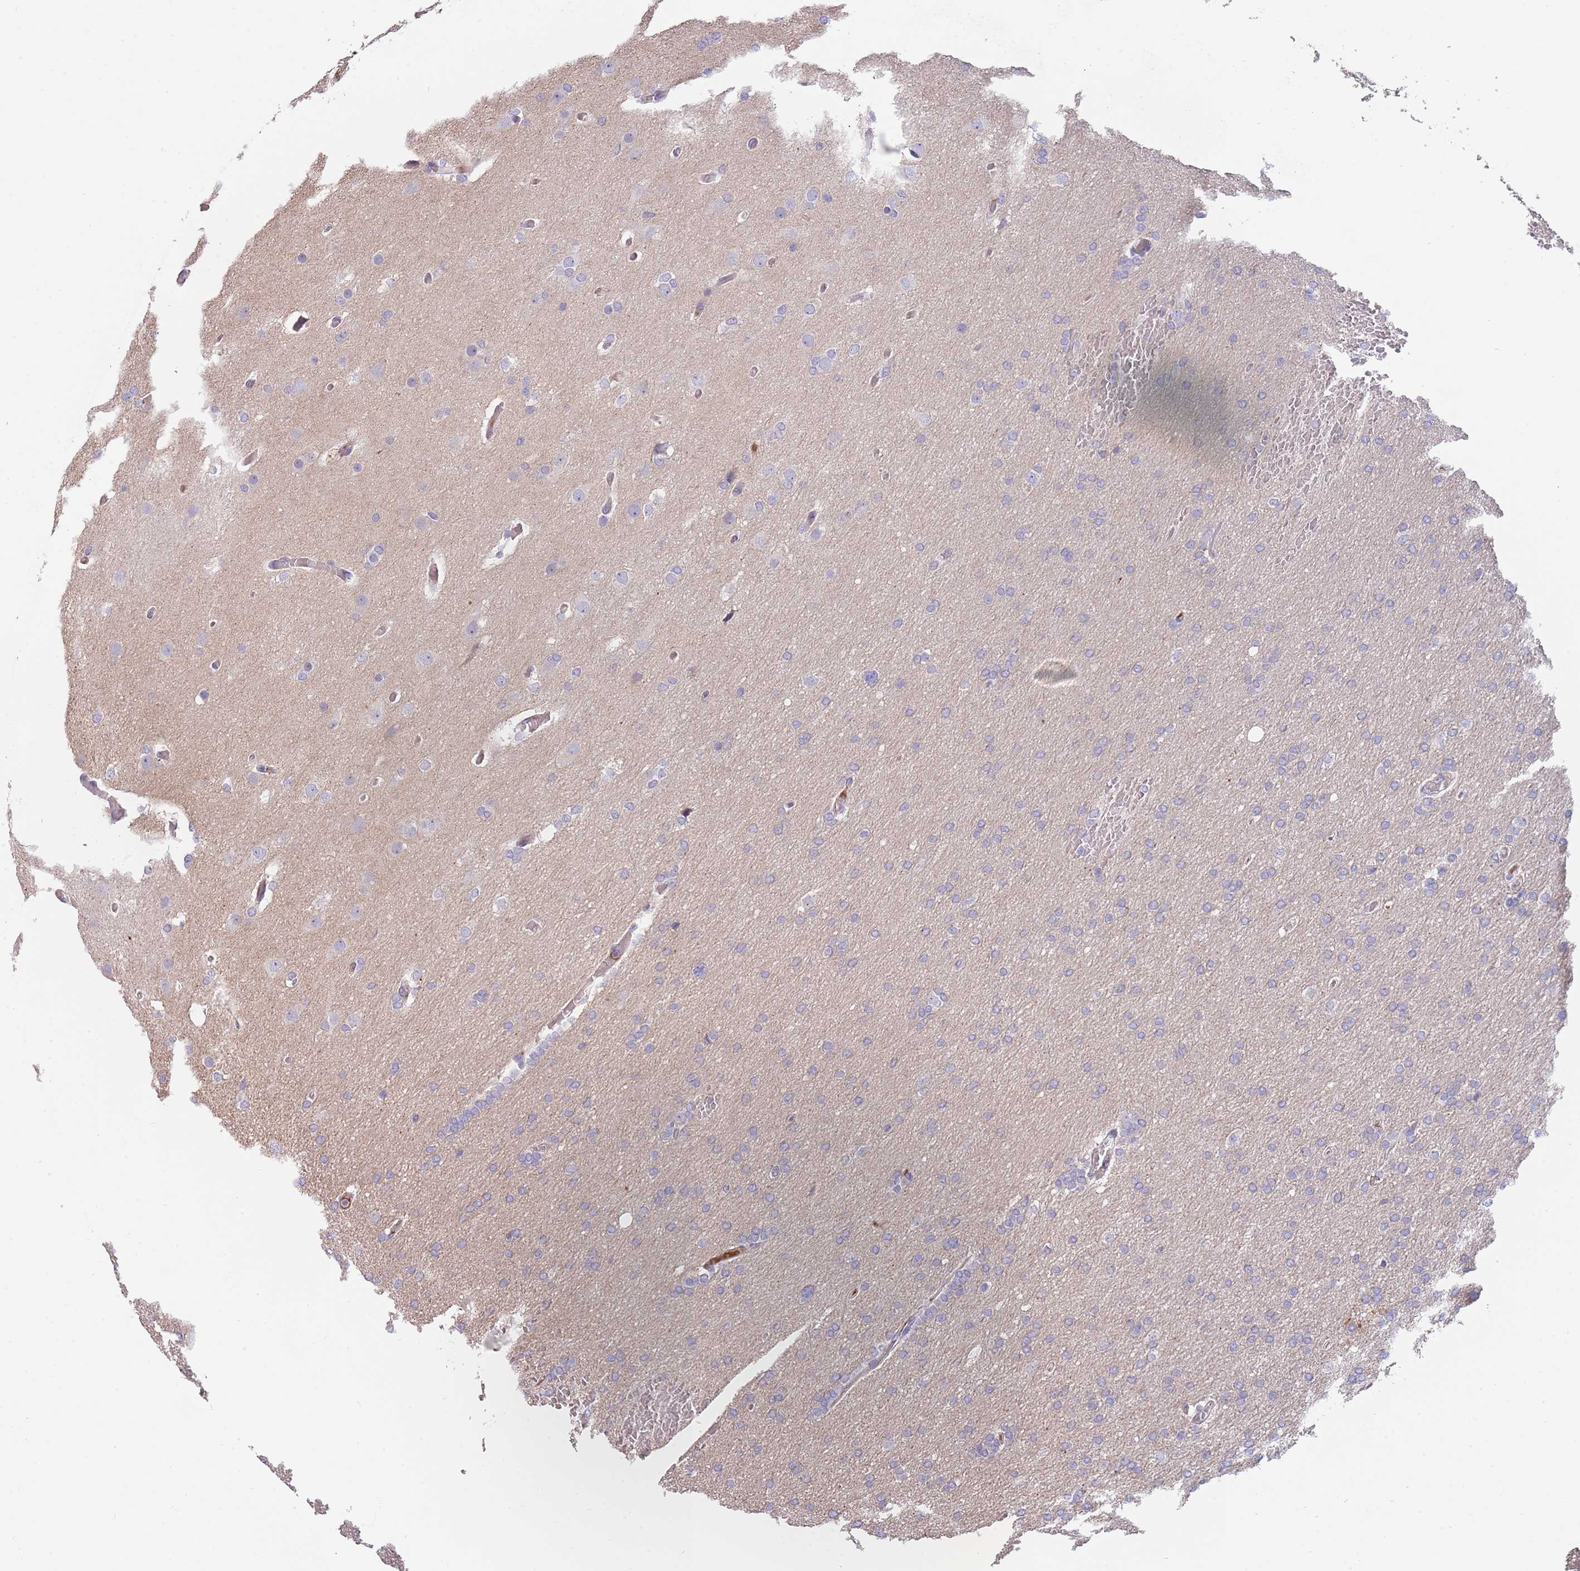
{"staining": {"intensity": "negative", "quantity": "none", "location": "none"}, "tissue": "glioma", "cell_type": "Tumor cells", "image_type": "cancer", "snomed": [{"axis": "morphology", "description": "Glioma, malignant, High grade"}, {"axis": "topography", "description": "Cerebral cortex"}], "caption": "Tumor cells are negative for brown protein staining in glioma. The staining was performed using DAB (3,3'-diaminobenzidine) to visualize the protein expression in brown, while the nuclei were stained in blue with hematoxylin (Magnification: 20x).", "gene": "SUSD1", "patient": {"sex": "female", "age": 36}}